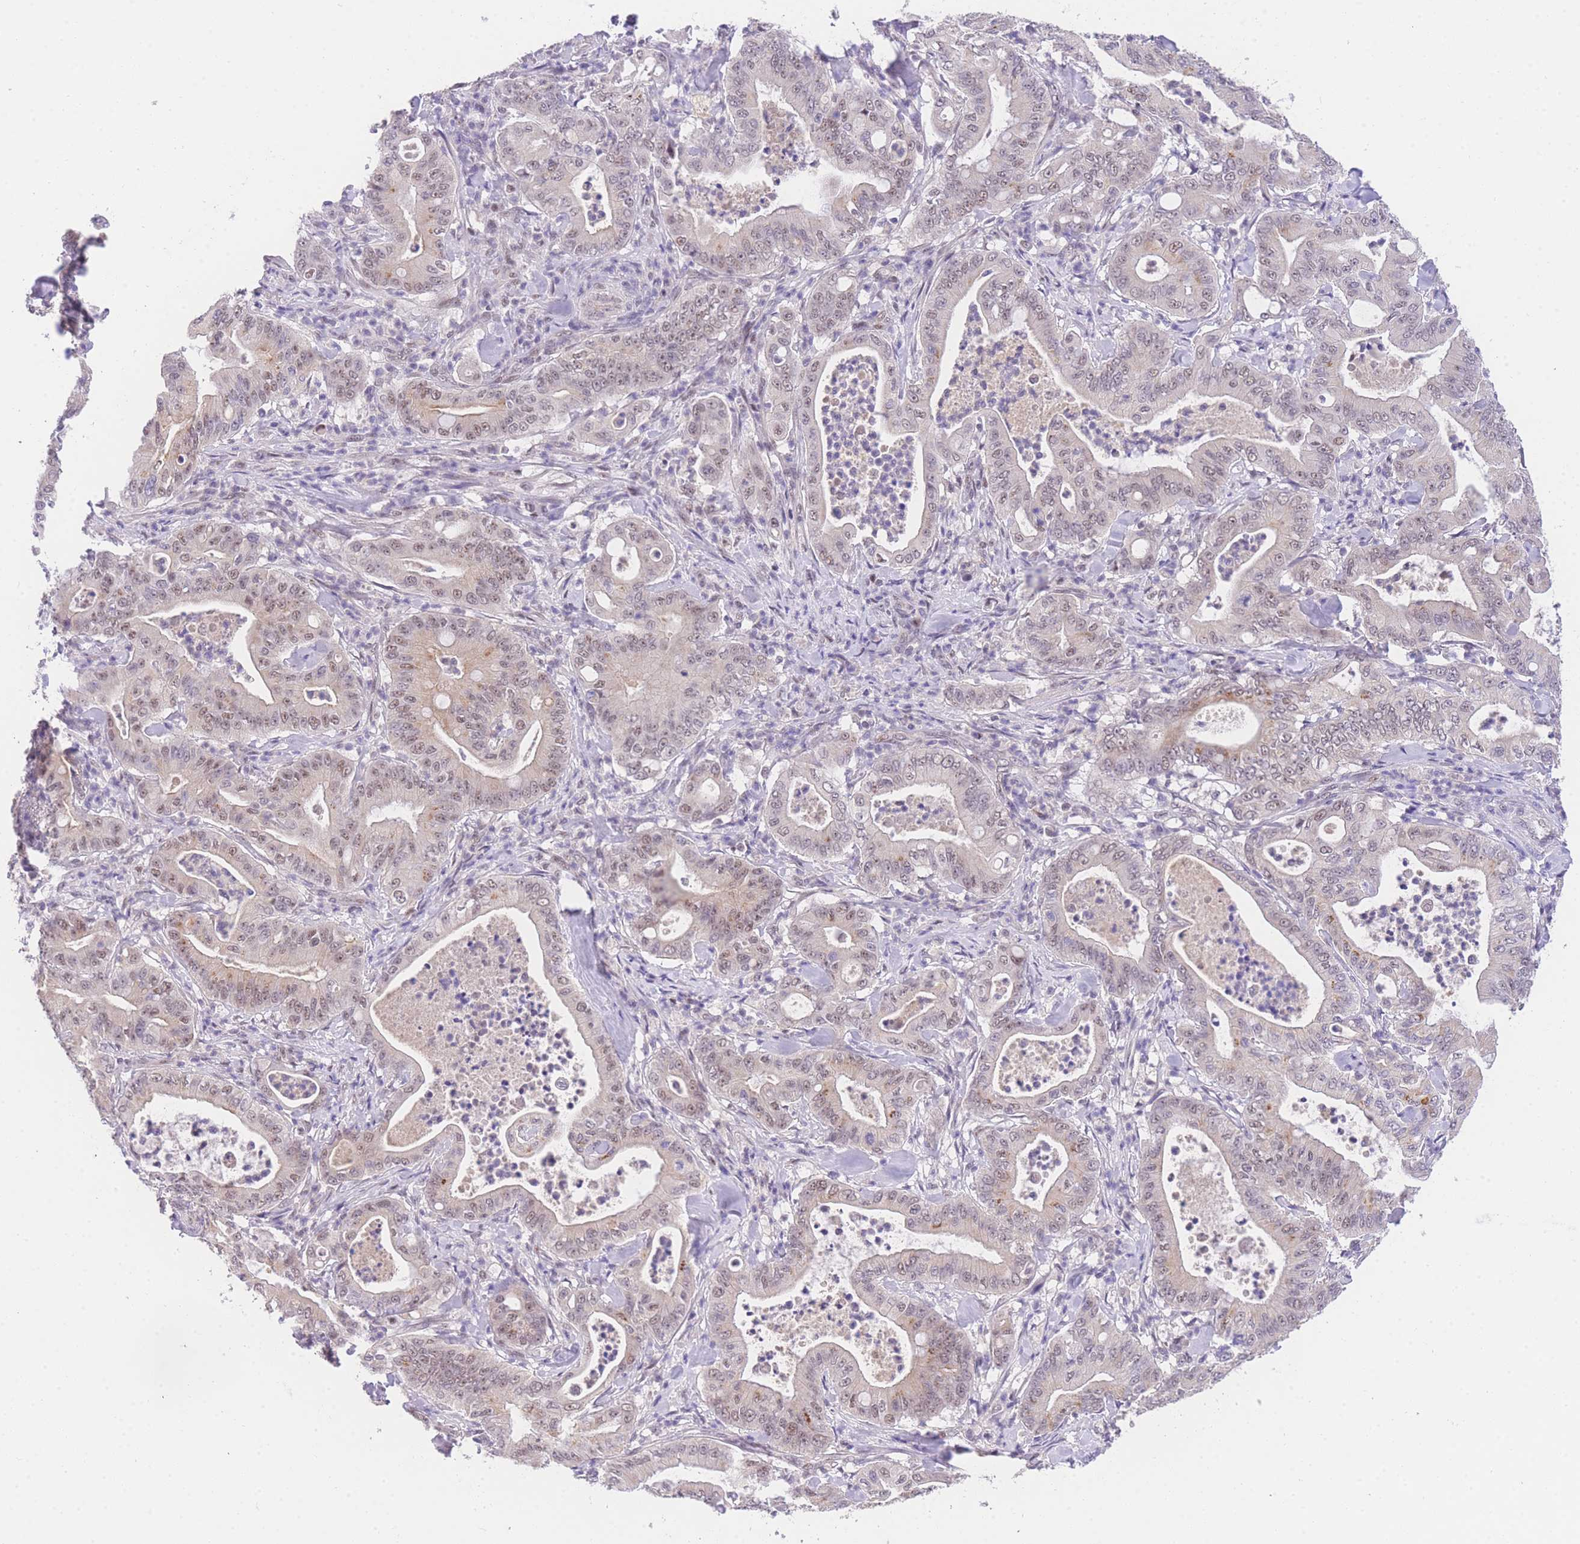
{"staining": {"intensity": "weak", "quantity": "25%-75%", "location": "nuclear"}, "tissue": "pancreatic cancer", "cell_type": "Tumor cells", "image_type": "cancer", "snomed": [{"axis": "morphology", "description": "Adenocarcinoma, NOS"}, {"axis": "topography", "description": "Pancreas"}], "caption": "Immunohistochemical staining of pancreatic adenocarcinoma exhibits low levels of weak nuclear positivity in approximately 25%-75% of tumor cells.", "gene": "SLC35F2", "patient": {"sex": "male", "age": 71}}